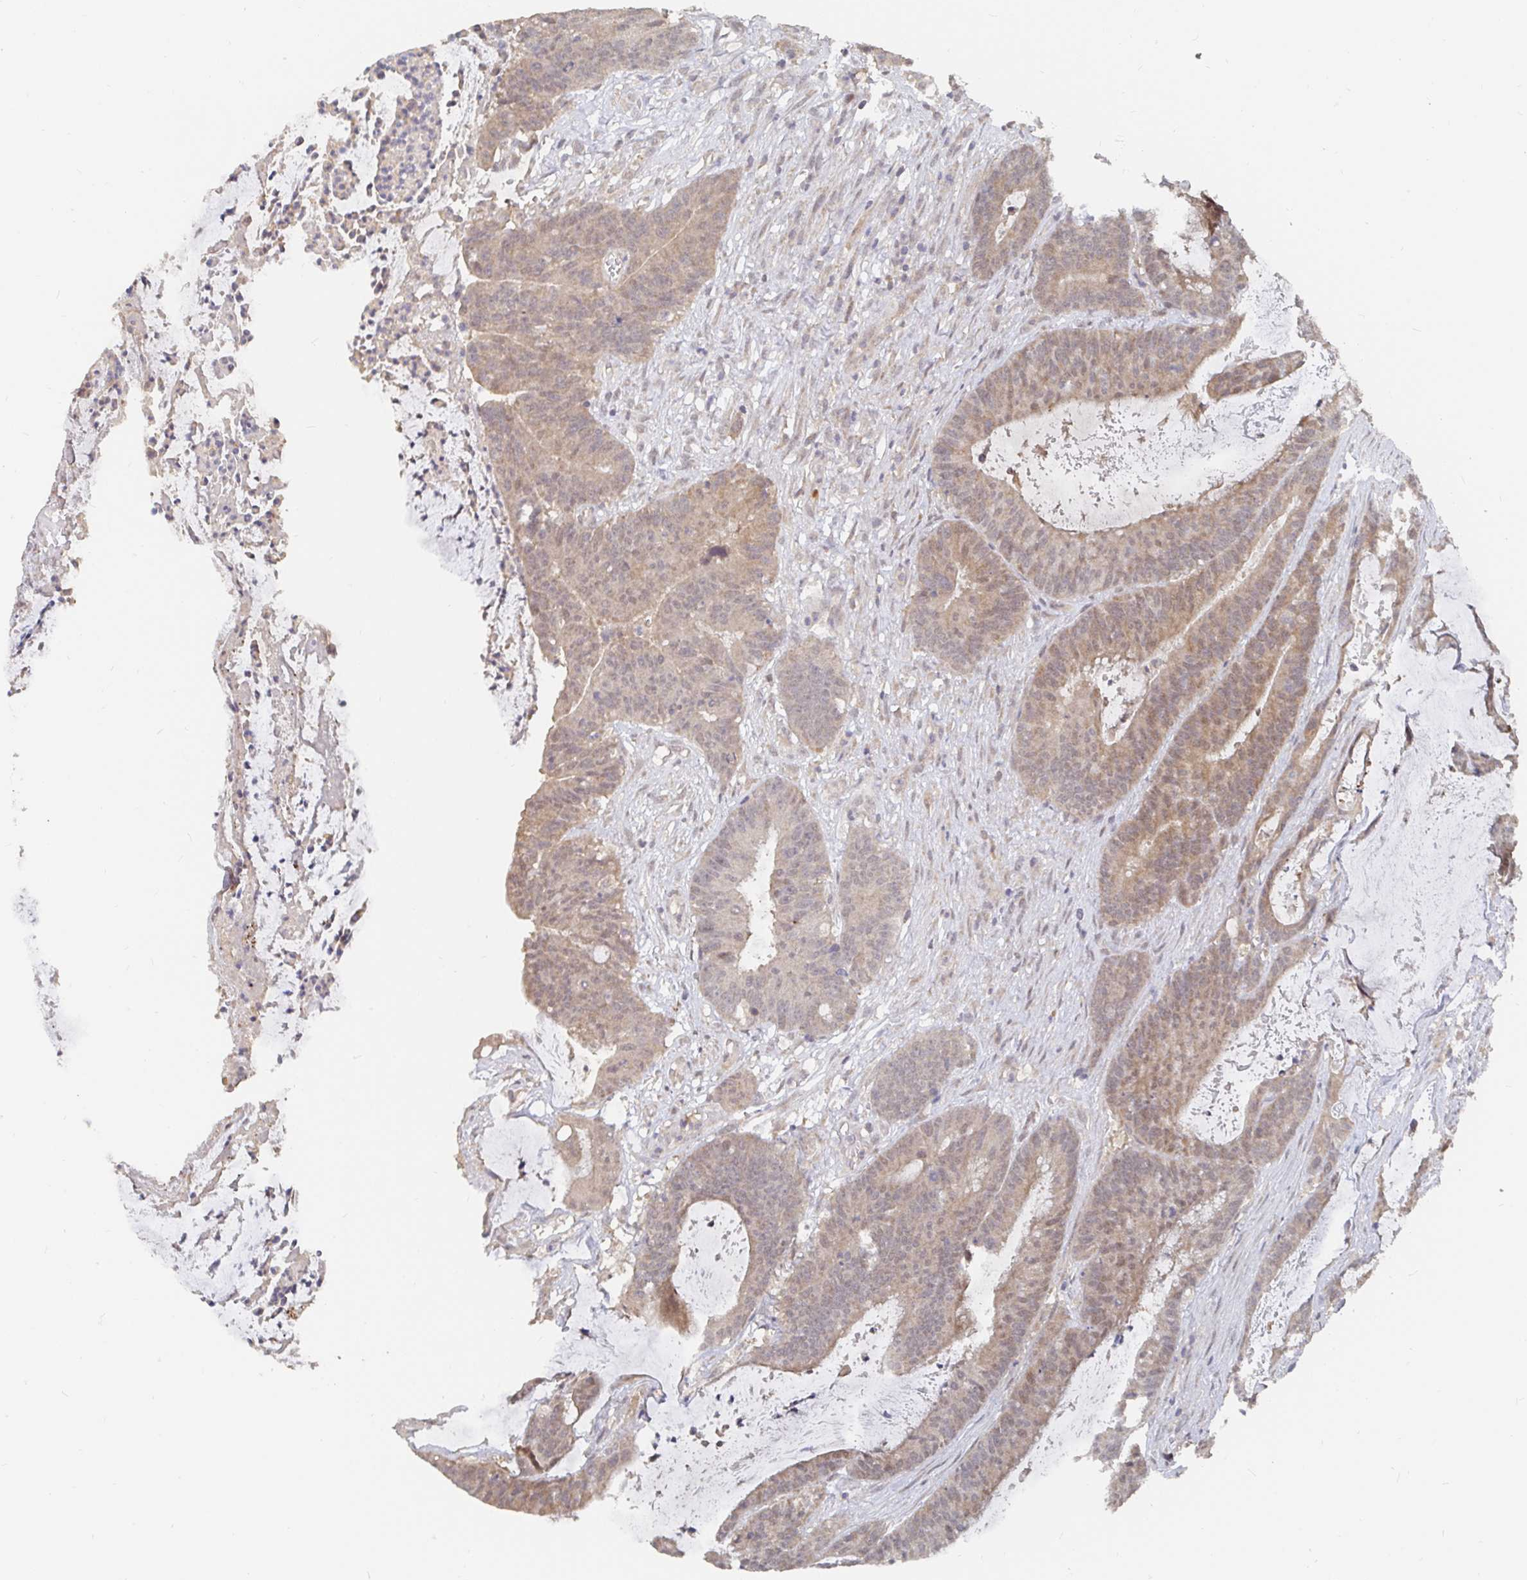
{"staining": {"intensity": "weak", "quantity": ">75%", "location": "cytoplasmic/membranous,nuclear"}, "tissue": "colorectal cancer", "cell_type": "Tumor cells", "image_type": "cancer", "snomed": [{"axis": "morphology", "description": "Adenocarcinoma, NOS"}, {"axis": "topography", "description": "Colon"}], "caption": "A high-resolution photomicrograph shows IHC staining of colorectal cancer, which reveals weak cytoplasmic/membranous and nuclear expression in about >75% of tumor cells.", "gene": "LRP5", "patient": {"sex": "female", "age": 78}}